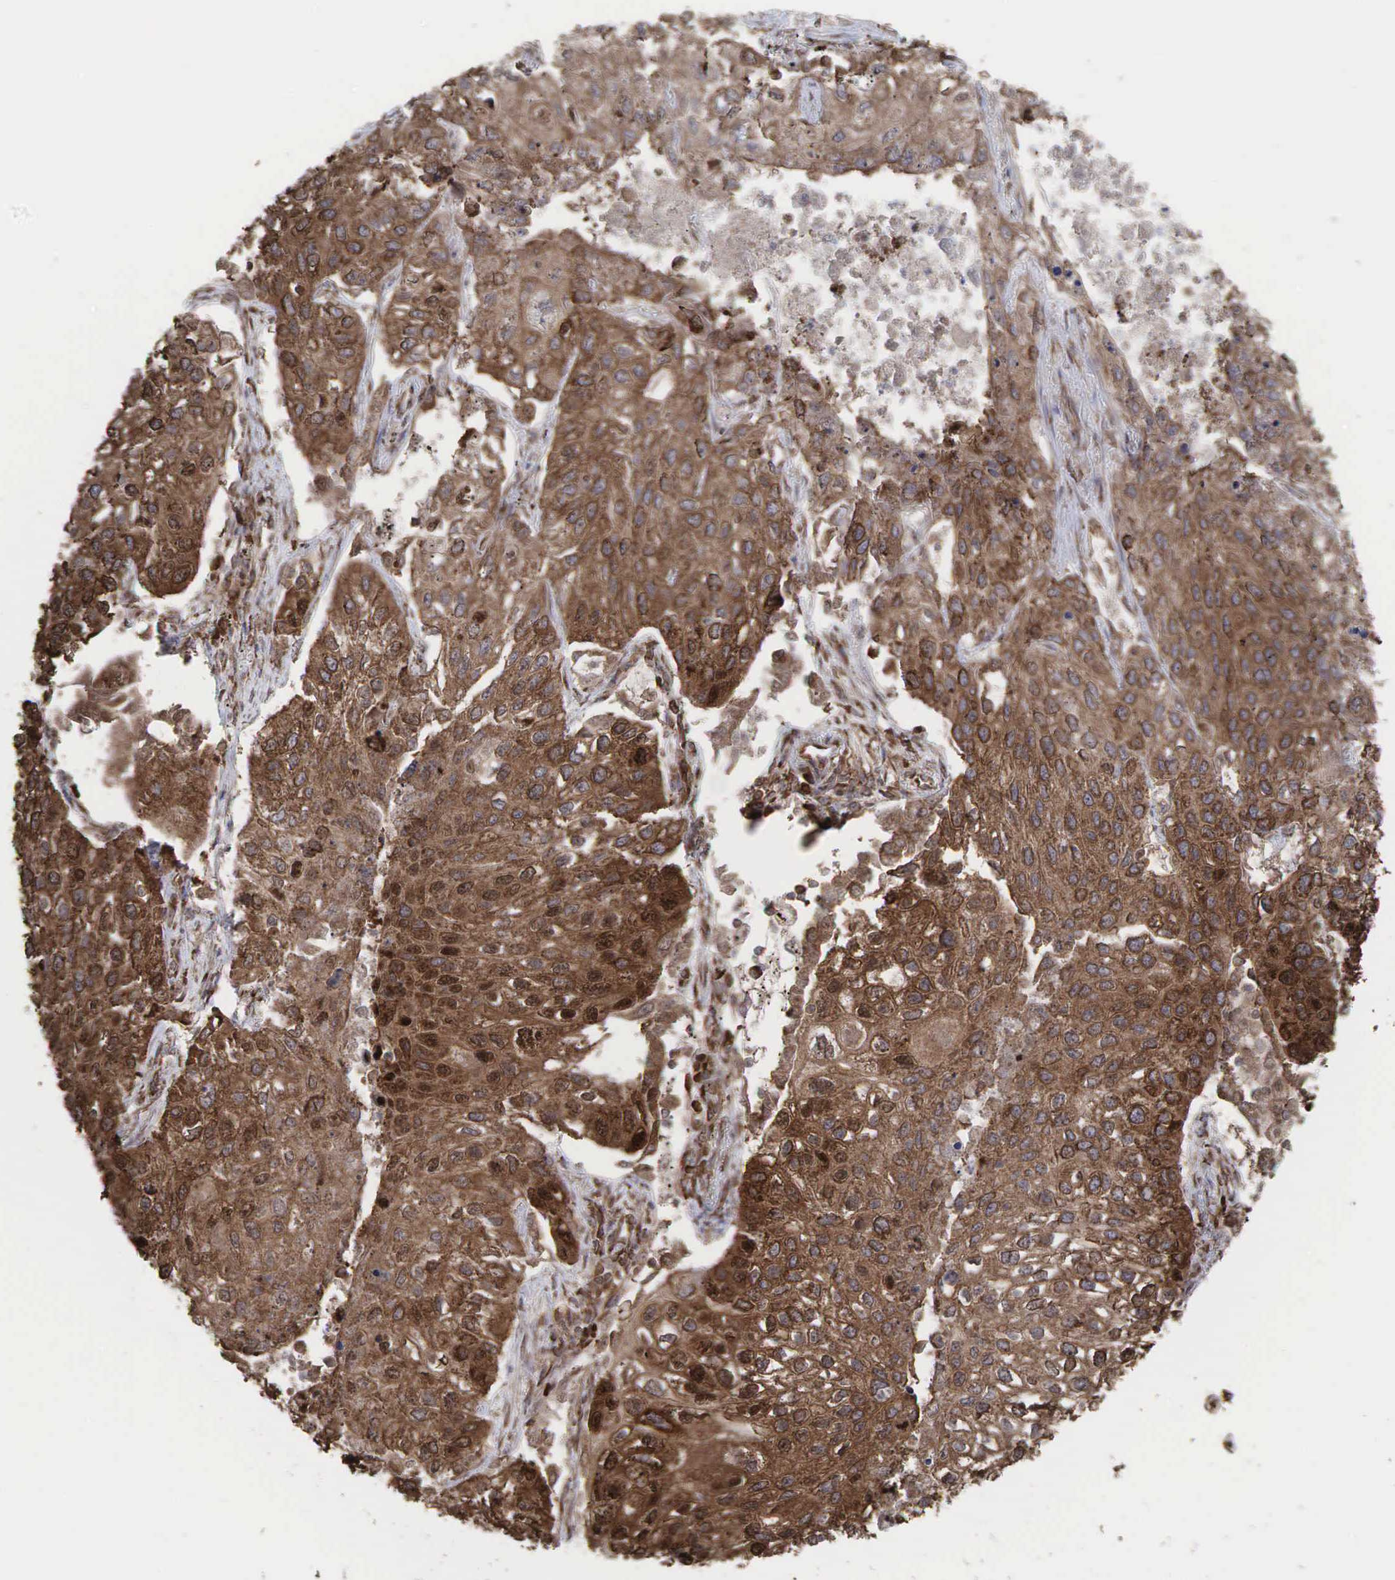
{"staining": {"intensity": "moderate", "quantity": ">75%", "location": "cytoplasmic/membranous,nuclear"}, "tissue": "lung cancer", "cell_type": "Tumor cells", "image_type": "cancer", "snomed": [{"axis": "morphology", "description": "Squamous cell carcinoma, NOS"}, {"axis": "topography", "description": "Lung"}], "caption": "This histopathology image demonstrates immunohistochemistry (IHC) staining of lung cancer (squamous cell carcinoma), with medium moderate cytoplasmic/membranous and nuclear positivity in approximately >75% of tumor cells.", "gene": "PABPC5", "patient": {"sex": "male", "age": 75}}